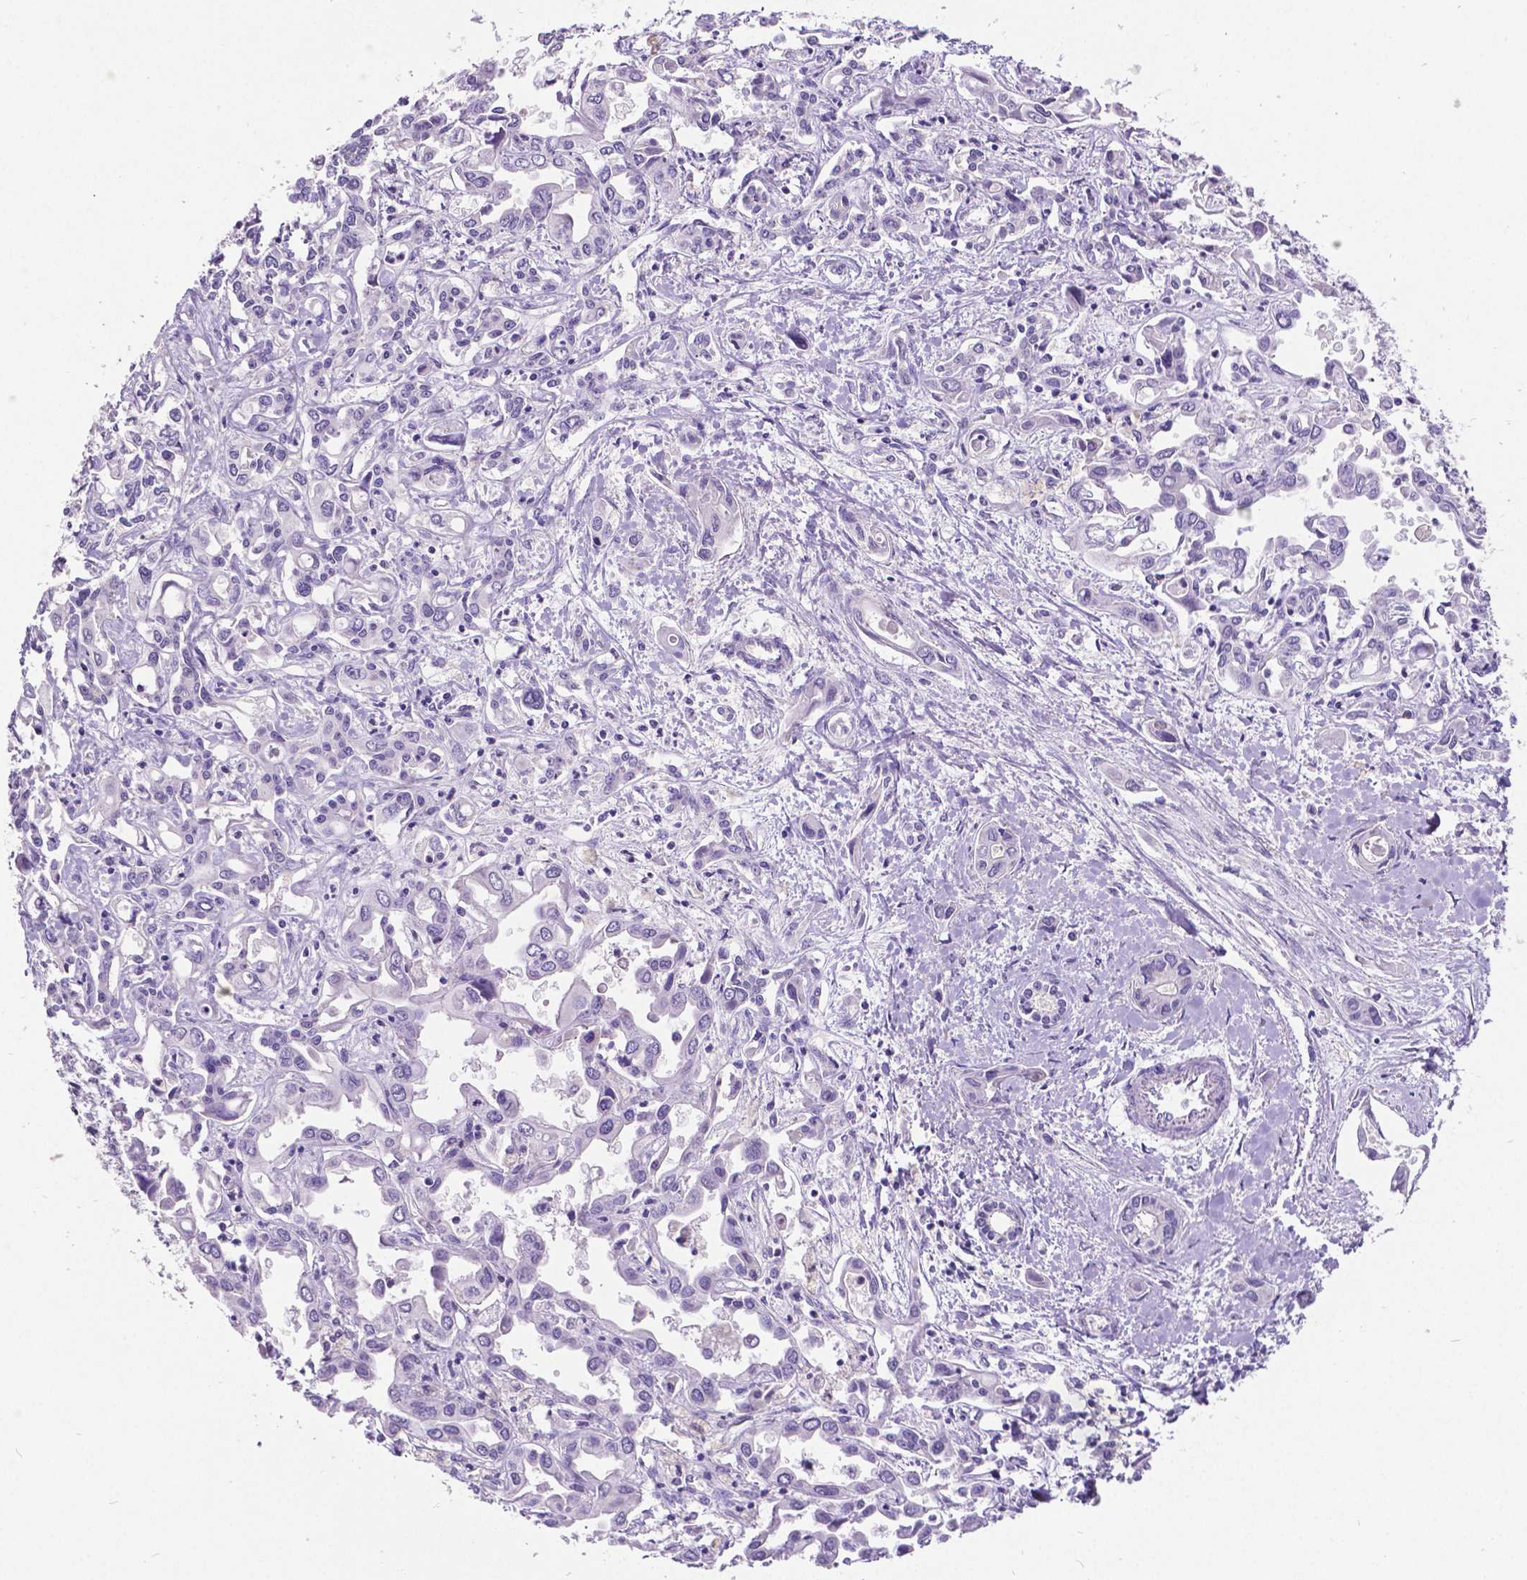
{"staining": {"intensity": "negative", "quantity": "none", "location": "none"}, "tissue": "liver cancer", "cell_type": "Tumor cells", "image_type": "cancer", "snomed": [{"axis": "morphology", "description": "Cholangiocarcinoma"}, {"axis": "topography", "description": "Liver"}], "caption": "This is a image of immunohistochemistry staining of liver cancer (cholangiocarcinoma), which shows no expression in tumor cells.", "gene": "SATB2", "patient": {"sex": "female", "age": 64}}